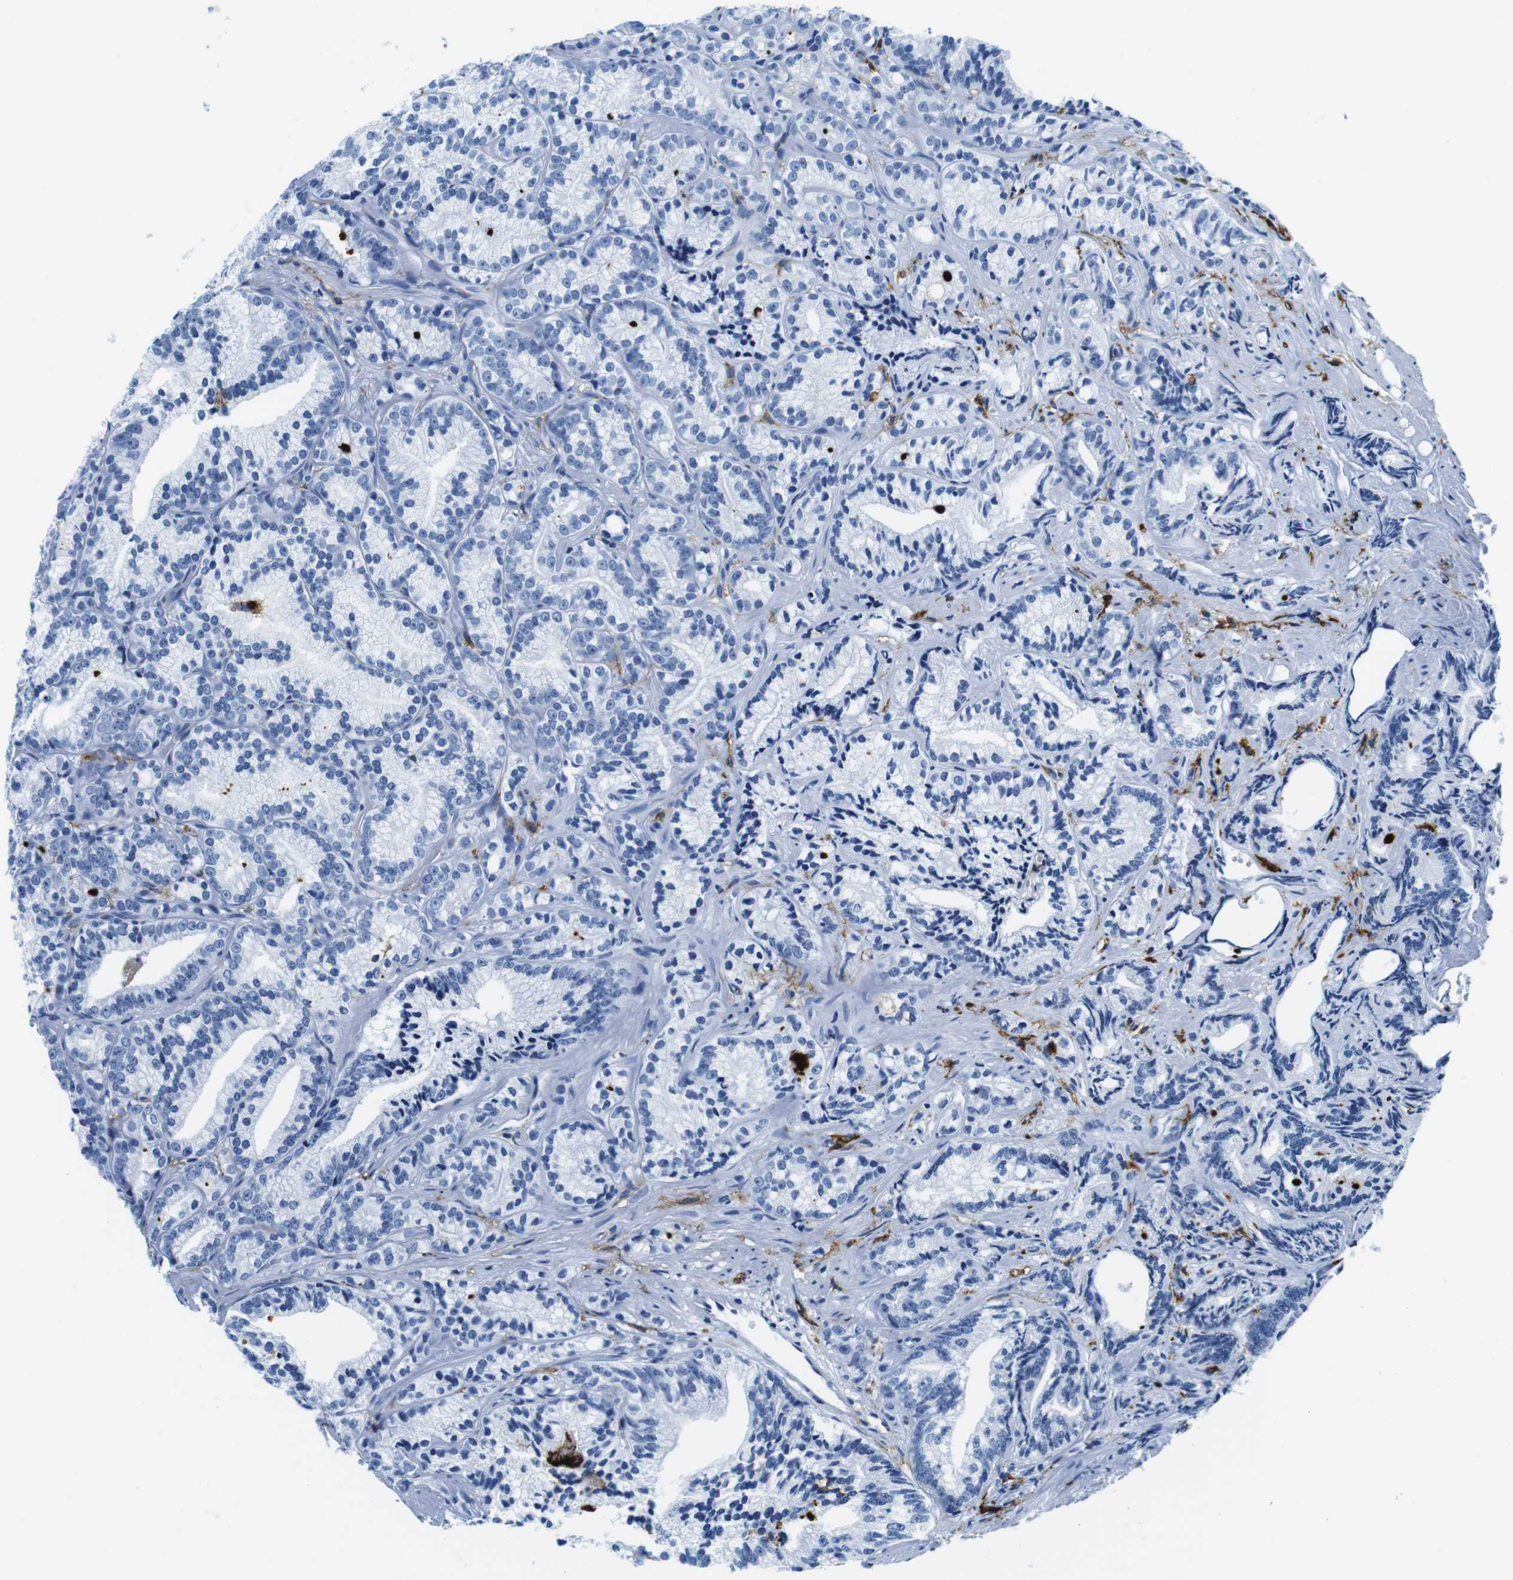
{"staining": {"intensity": "negative", "quantity": "none", "location": "none"}, "tissue": "prostate cancer", "cell_type": "Tumor cells", "image_type": "cancer", "snomed": [{"axis": "morphology", "description": "Adenocarcinoma, Low grade"}, {"axis": "topography", "description": "Prostate"}], "caption": "Immunohistochemistry (IHC) of human prostate adenocarcinoma (low-grade) shows no positivity in tumor cells.", "gene": "HLA-DRB1", "patient": {"sex": "male", "age": 89}}